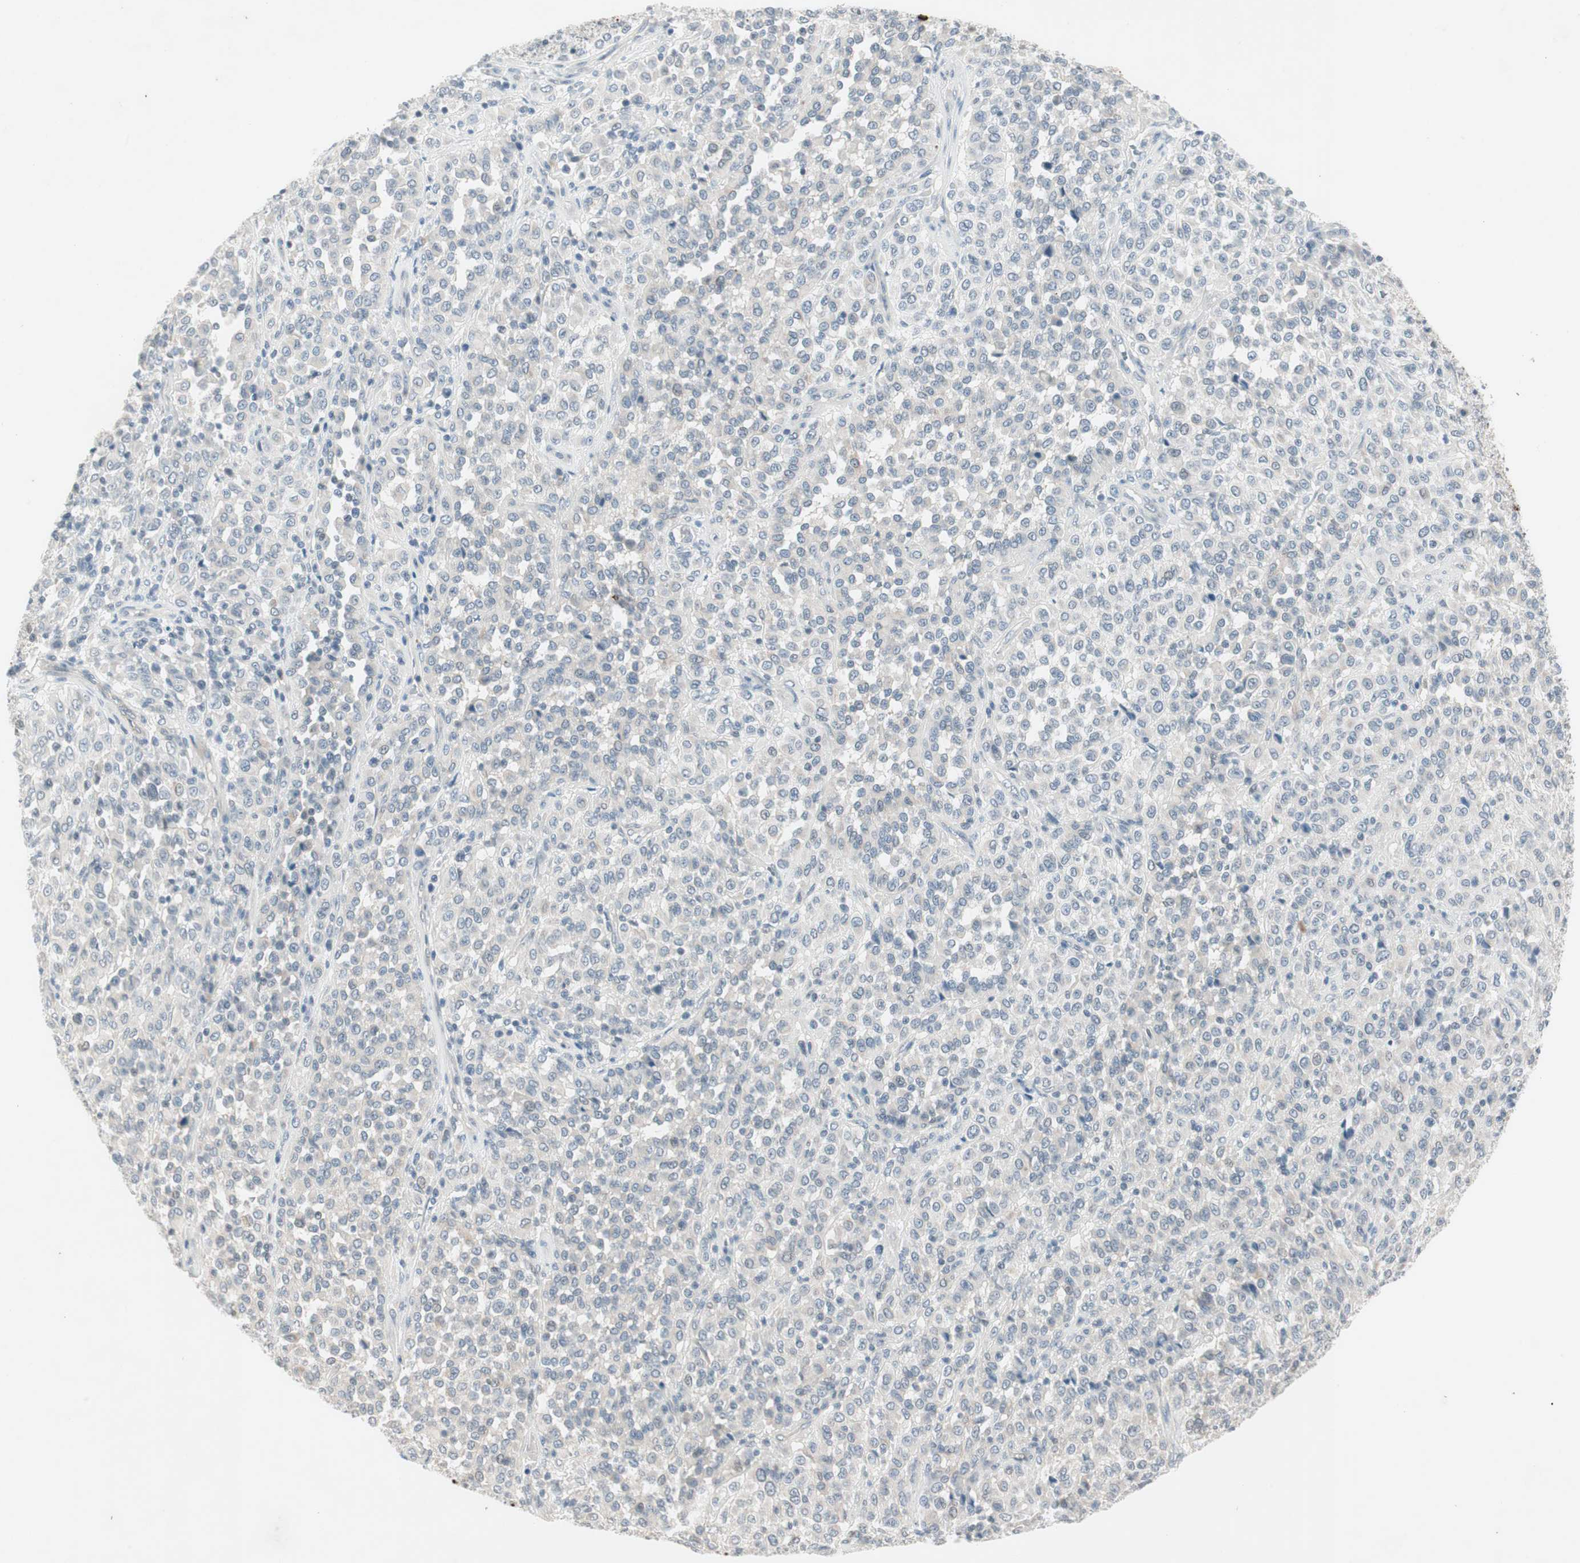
{"staining": {"intensity": "negative", "quantity": "none", "location": "none"}, "tissue": "melanoma", "cell_type": "Tumor cells", "image_type": "cancer", "snomed": [{"axis": "morphology", "description": "Malignant melanoma, Metastatic site"}, {"axis": "topography", "description": "Pancreas"}], "caption": "High magnification brightfield microscopy of melanoma stained with DAB (brown) and counterstained with hematoxylin (blue): tumor cells show no significant positivity.", "gene": "ITGB4", "patient": {"sex": "female", "age": 30}}